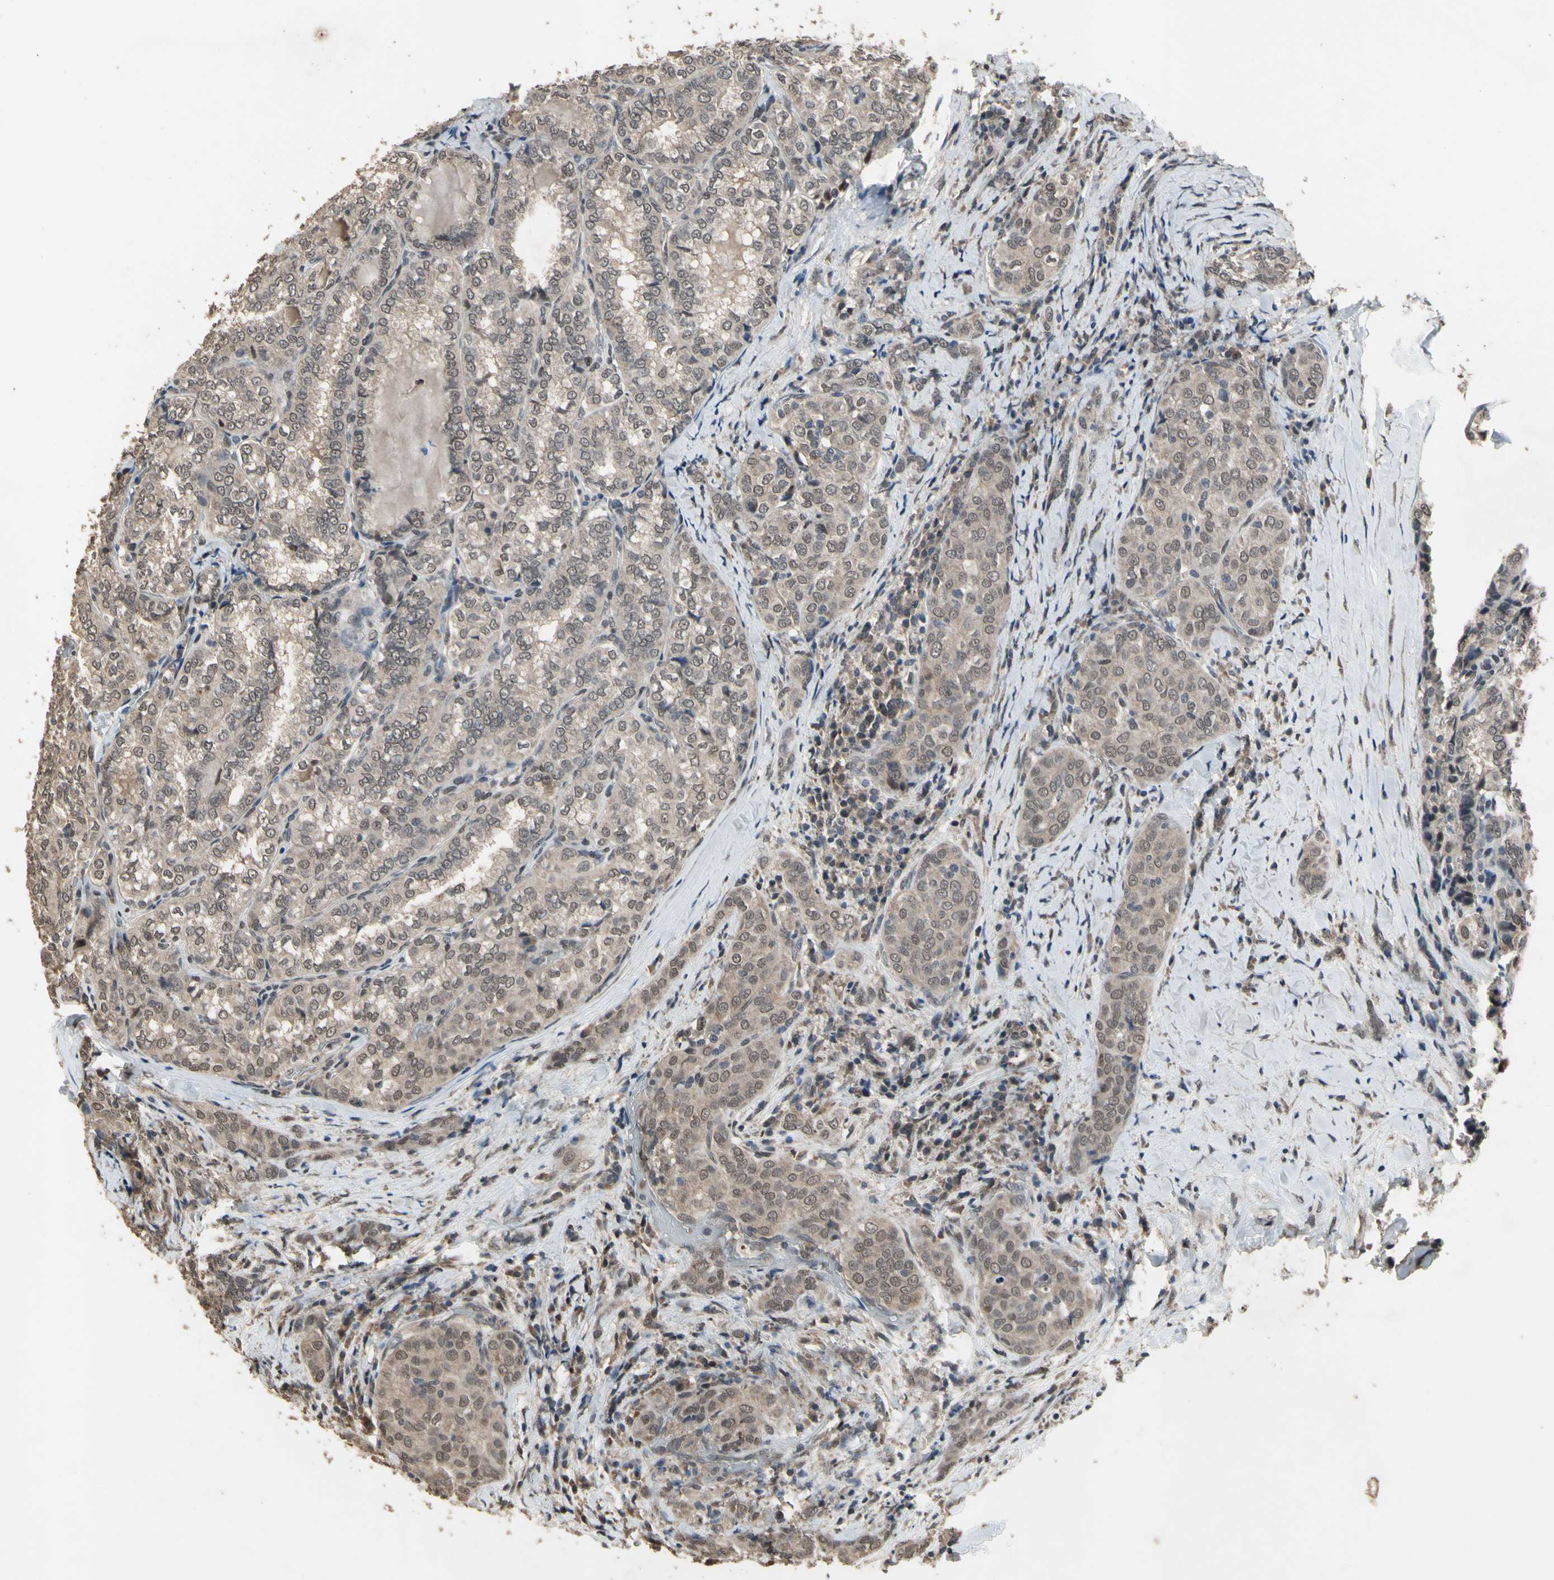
{"staining": {"intensity": "weak", "quantity": ">75%", "location": "cytoplasmic/membranous,nuclear"}, "tissue": "thyroid cancer", "cell_type": "Tumor cells", "image_type": "cancer", "snomed": [{"axis": "morphology", "description": "Normal tissue, NOS"}, {"axis": "morphology", "description": "Papillary adenocarcinoma, NOS"}, {"axis": "topography", "description": "Thyroid gland"}], "caption": "Human thyroid papillary adenocarcinoma stained with a protein marker displays weak staining in tumor cells.", "gene": "ZNF174", "patient": {"sex": "female", "age": 30}}